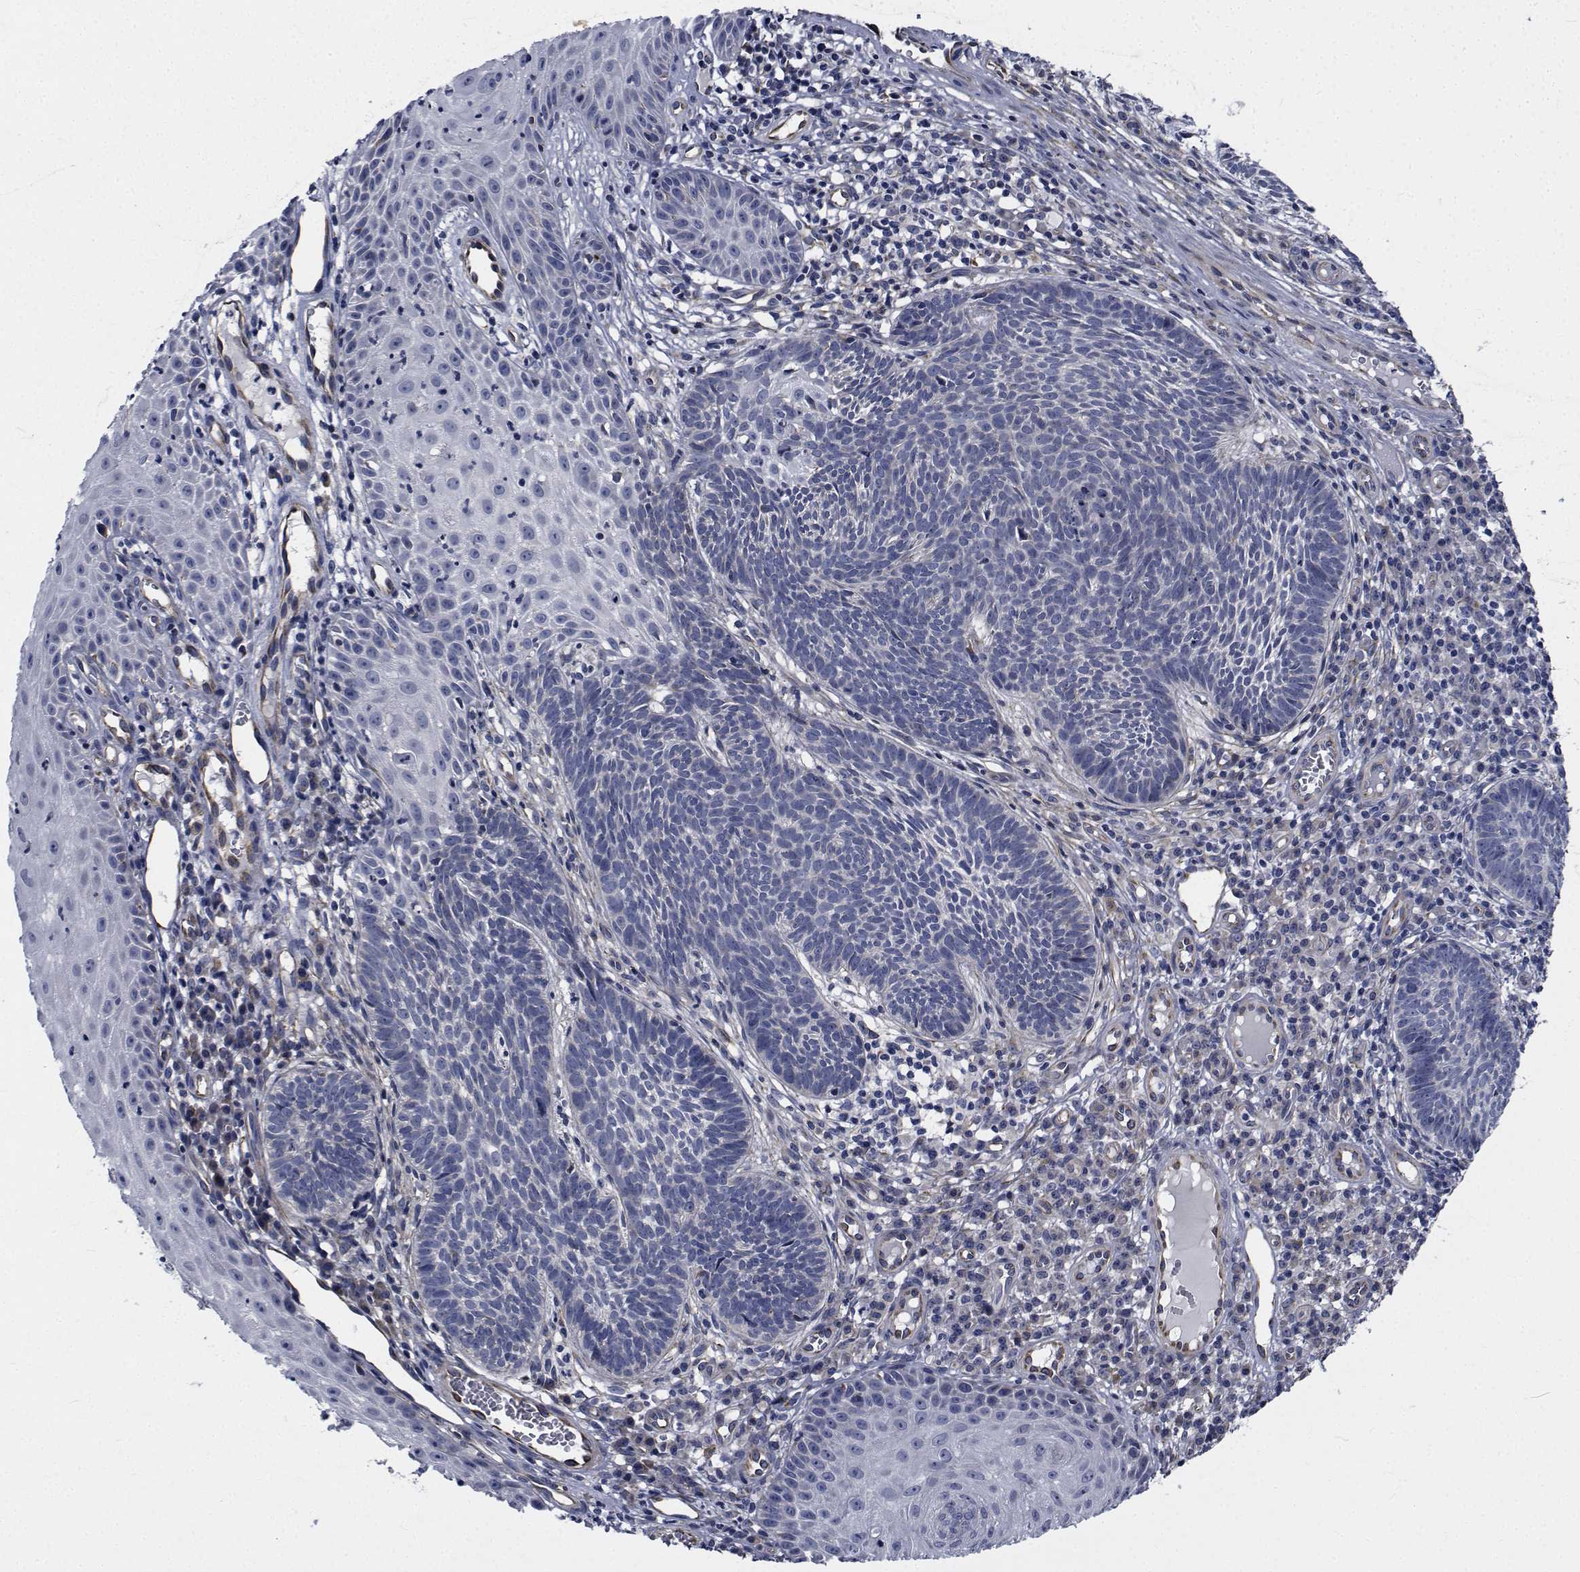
{"staining": {"intensity": "negative", "quantity": "none", "location": "none"}, "tissue": "skin cancer", "cell_type": "Tumor cells", "image_type": "cancer", "snomed": [{"axis": "morphology", "description": "Basal cell carcinoma"}, {"axis": "topography", "description": "Skin"}], "caption": "IHC image of human basal cell carcinoma (skin) stained for a protein (brown), which displays no expression in tumor cells. Brightfield microscopy of immunohistochemistry stained with DAB (brown) and hematoxylin (blue), captured at high magnification.", "gene": "TTBK1", "patient": {"sex": "male", "age": 59}}